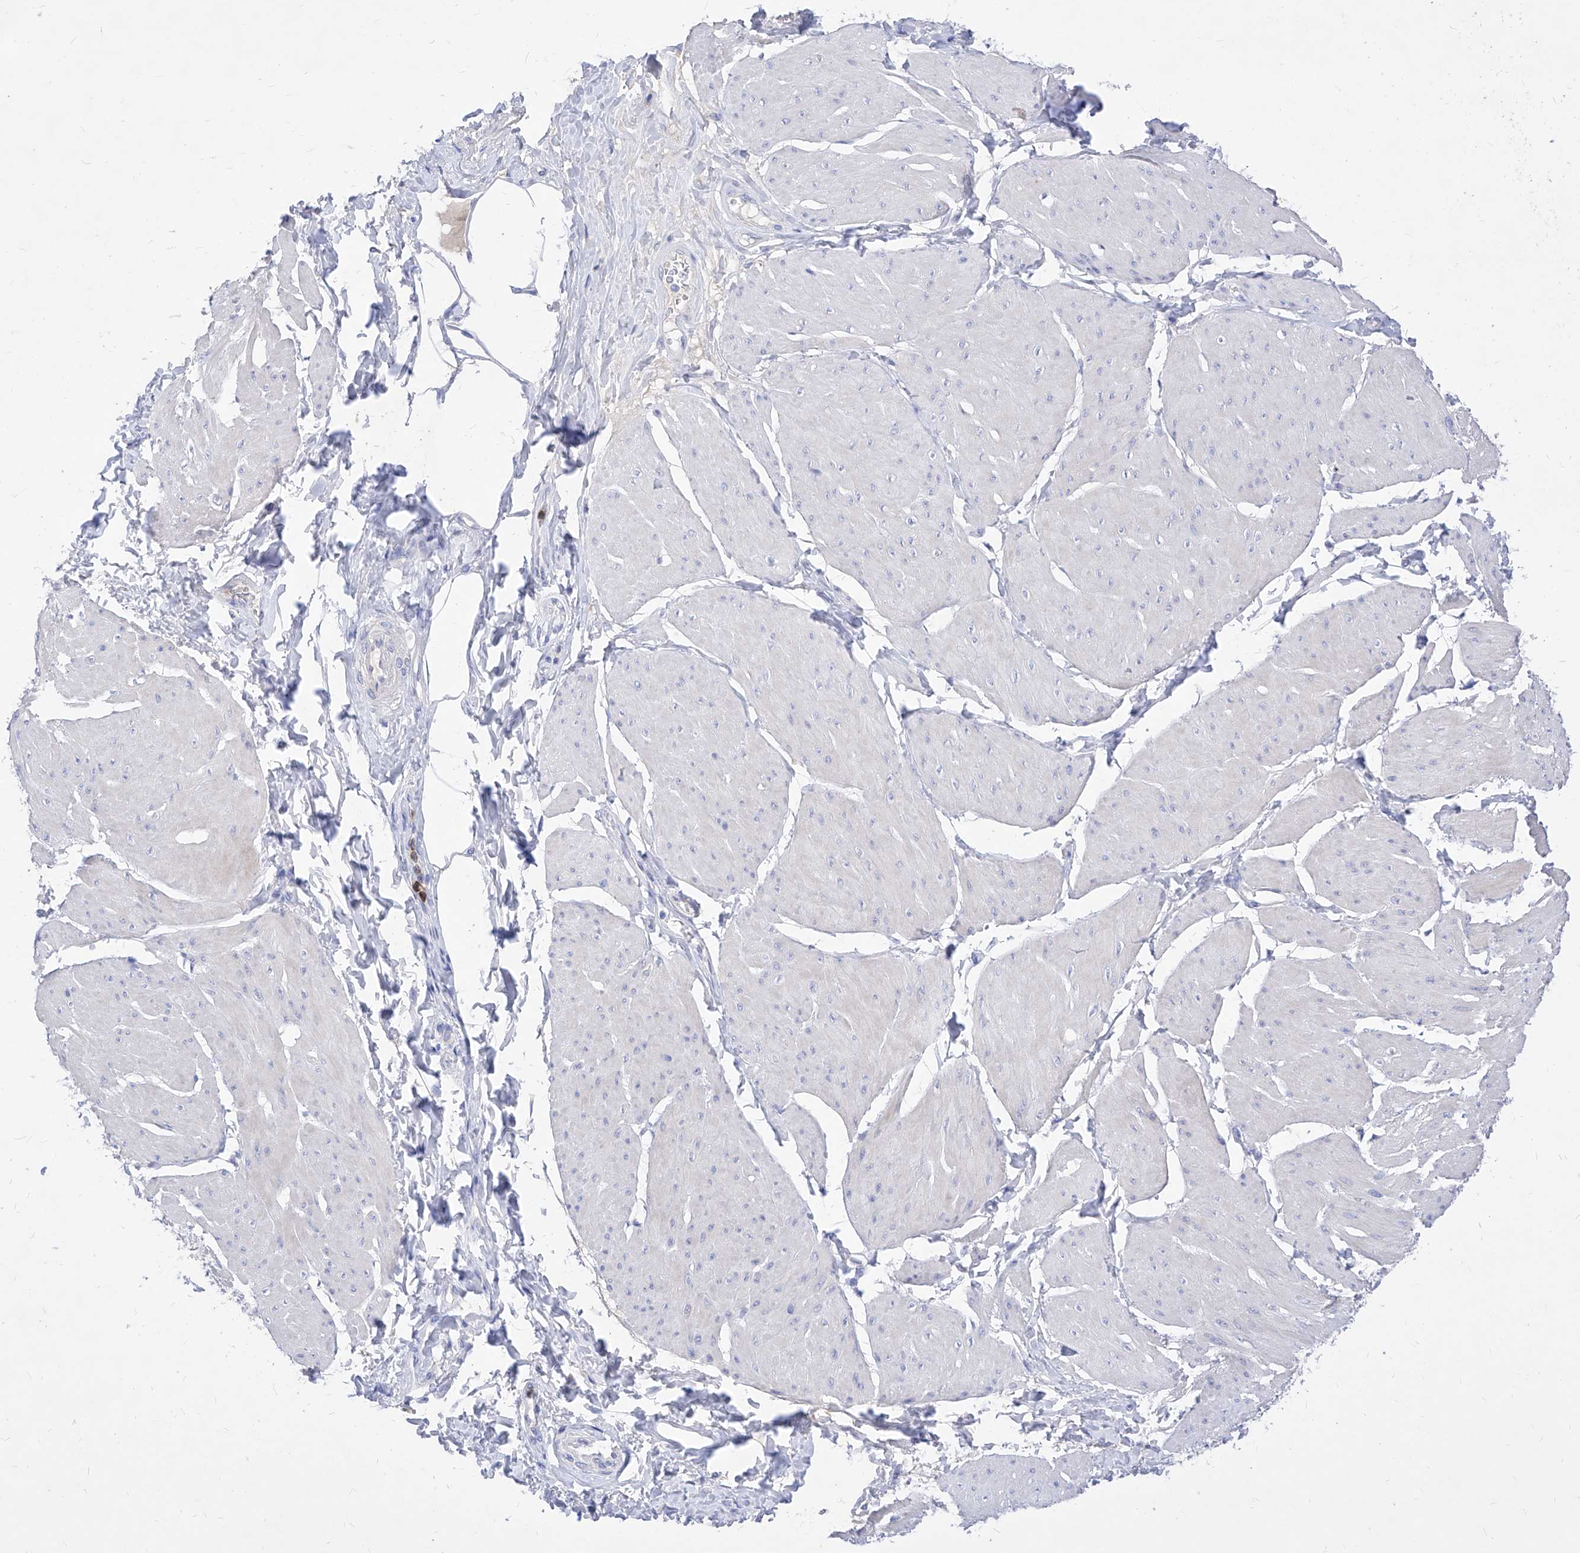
{"staining": {"intensity": "negative", "quantity": "none", "location": "none"}, "tissue": "smooth muscle", "cell_type": "Smooth muscle cells", "image_type": "normal", "snomed": [{"axis": "morphology", "description": "Urothelial carcinoma, High grade"}, {"axis": "topography", "description": "Urinary bladder"}], "caption": "This histopathology image is of unremarkable smooth muscle stained with IHC to label a protein in brown with the nuclei are counter-stained blue. There is no expression in smooth muscle cells.", "gene": "VAX1", "patient": {"sex": "male", "age": 46}}